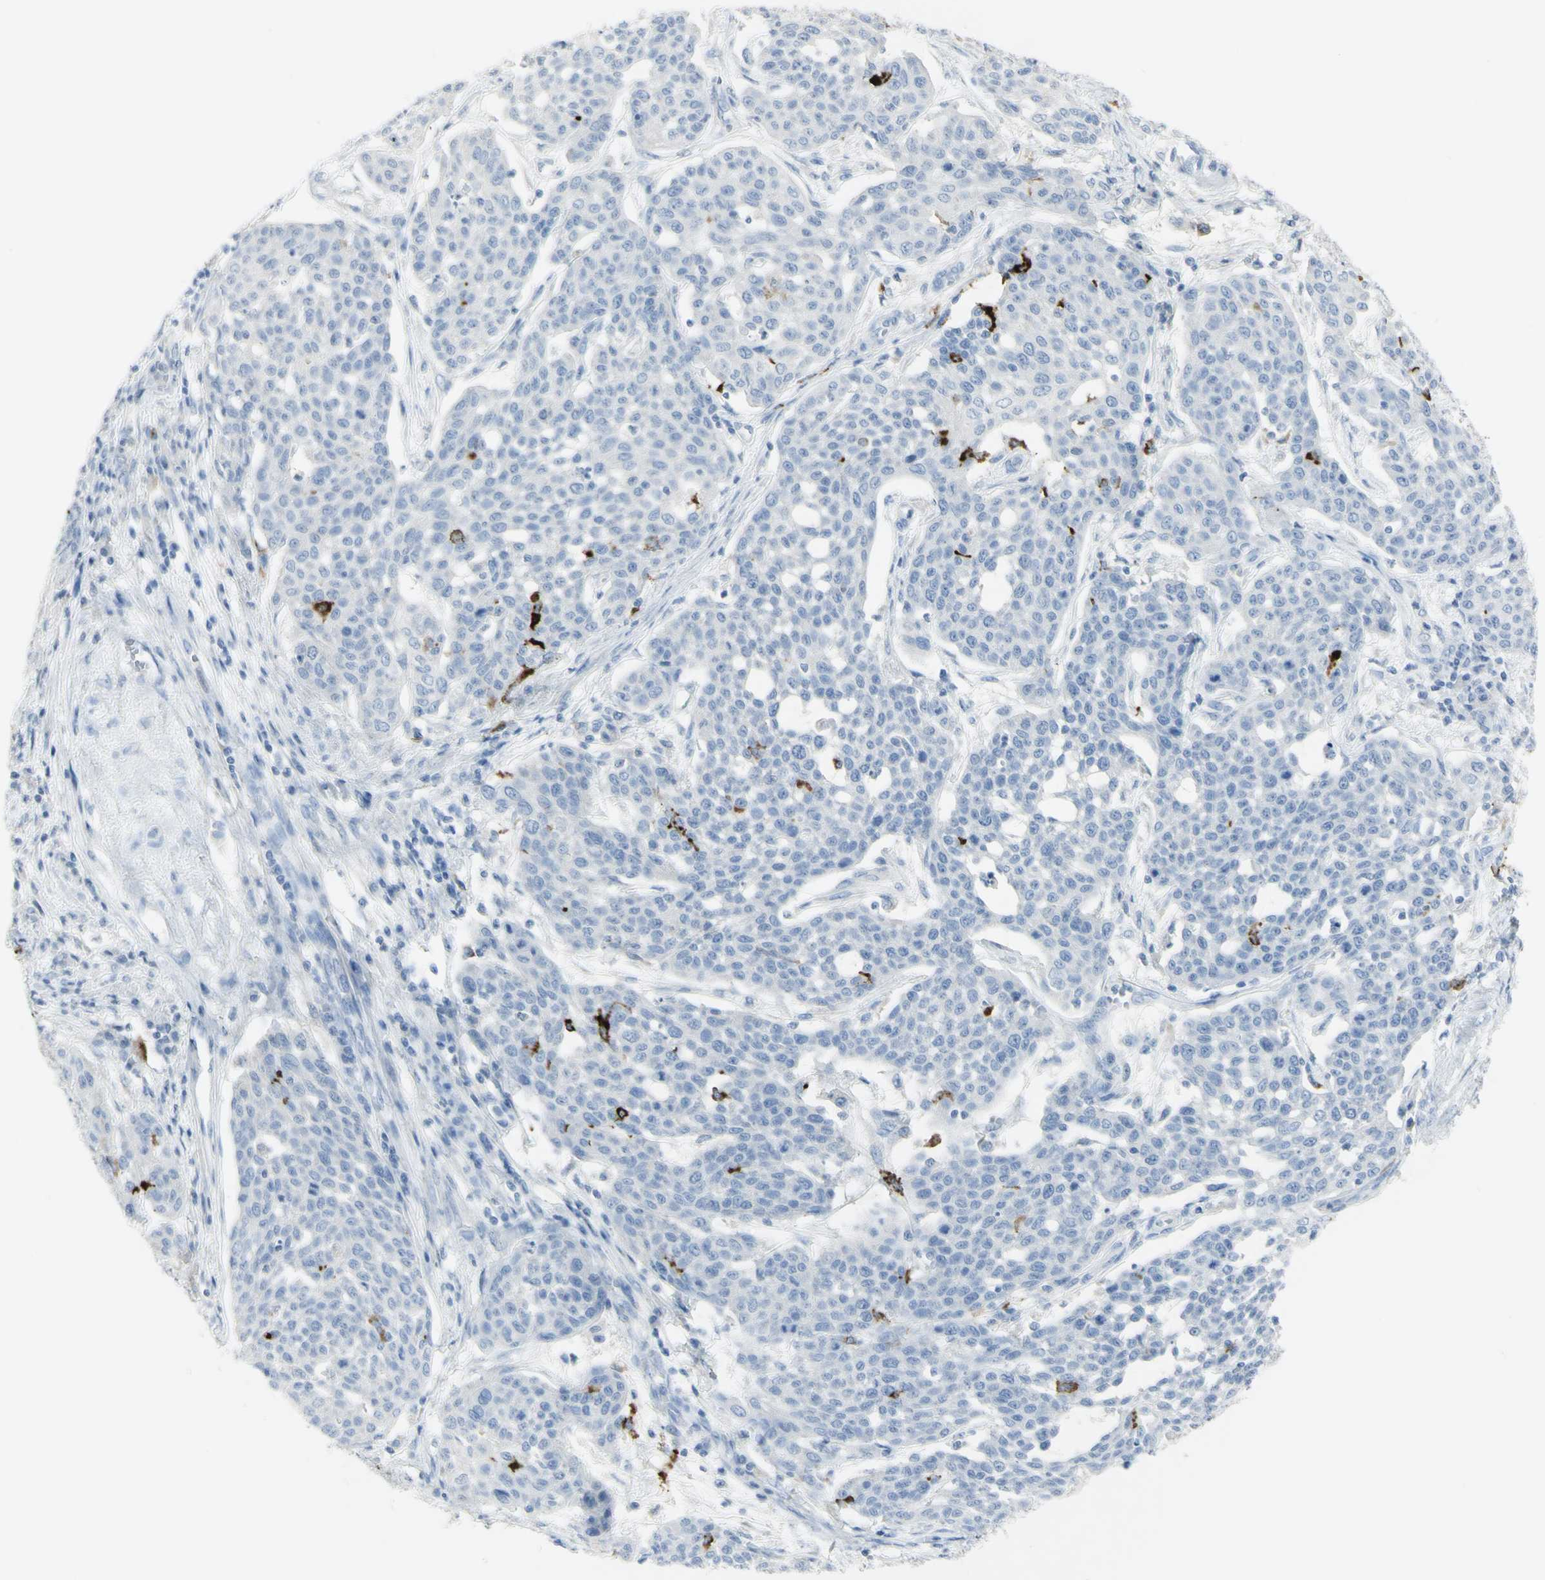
{"staining": {"intensity": "negative", "quantity": "none", "location": "none"}, "tissue": "cervical cancer", "cell_type": "Tumor cells", "image_type": "cancer", "snomed": [{"axis": "morphology", "description": "Squamous cell carcinoma, NOS"}, {"axis": "topography", "description": "Cervix"}], "caption": "Squamous cell carcinoma (cervical) was stained to show a protein in brown. There is no significant staining in tumor cells.", "gene": "CD207", "patient": {"sex": "female", "age": 34}}